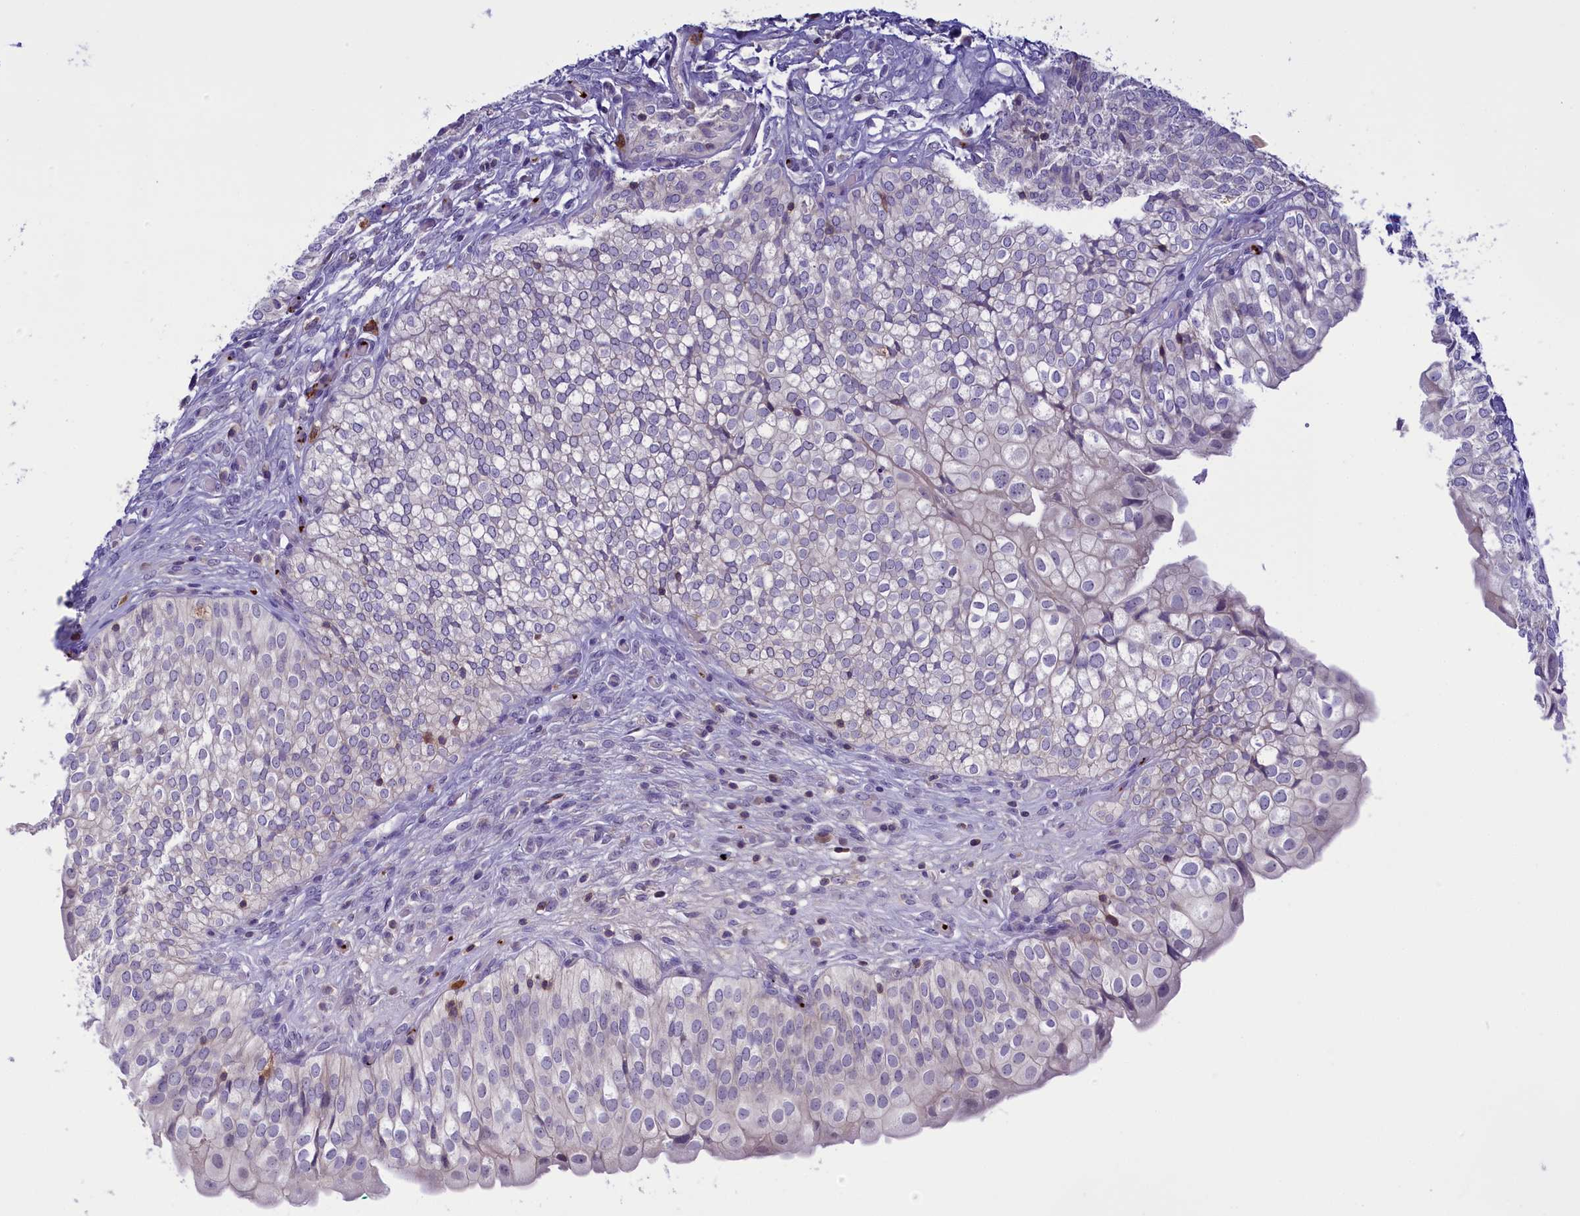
{"staining": {"intensity": "negative", "quantity": "none", "location": "none"}, "tissue": "urinary bladder", "cell_type": "Urothelial cells", "image_type": "normal", "snomed": [{"axis": "morphology", "description": "Normal tissue, NOS"}, {"axis": "topography", "description": "Urinary bladder"}], "caption": "The image demonstrates no significant staining in urothelial cells of urinary bladder.", "gene": "HEATR3", "patient": {"sex": "male", "age": 55}}